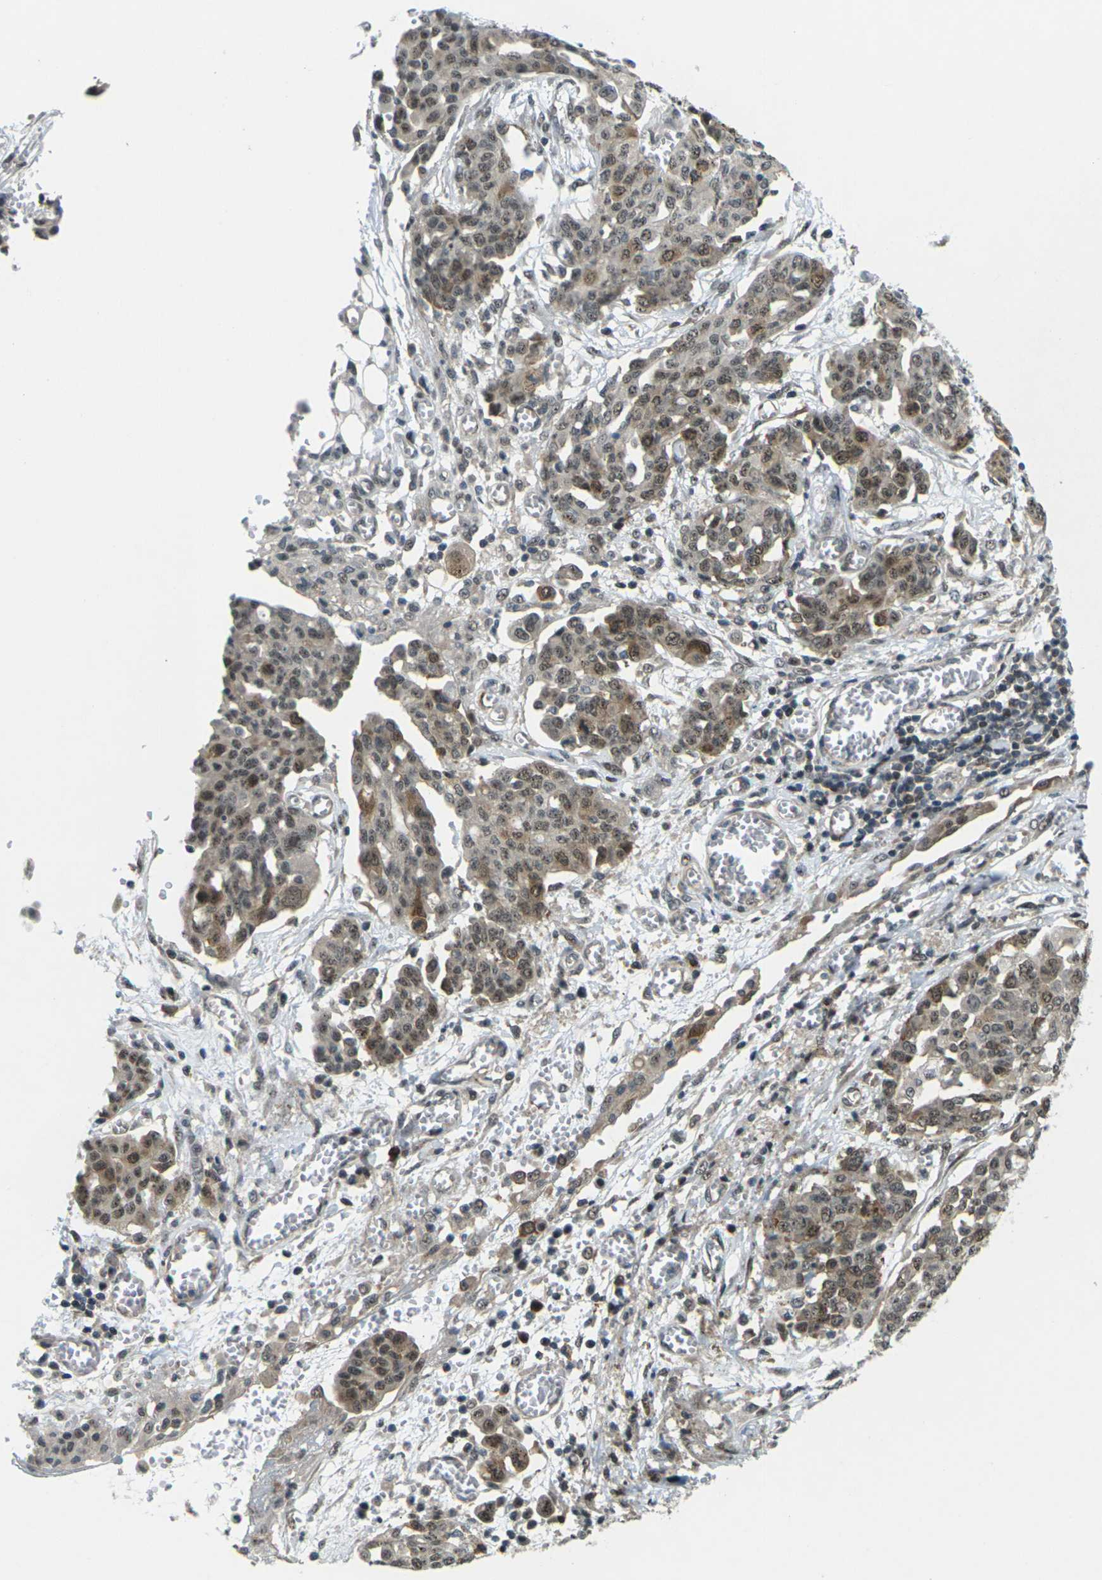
{"staining": {"intensity": "moderate", "quantity": ">75%", "location": "cytoplasmic/membranous,nuclear"}, "tissue": "ovarian cancer", "cell_type": "Tumor cells", "image_type": "cancer", "snomed": [{"axis": "morphology", "description": "Cystadenocarcinoma, serous, NOS"}, {"axis": "topography", "description": "Soft tissue"}, {"axis": "topography", "description": "Ovary"}], "caption": "The photomicrograph reveals staining of ovarian cancer, revealing moderate cytoplasmic/membranous and nuclear protein staining (brown color) within tumor cells. (IHC, brightfield microscopy, high magnification).", "gene": "UBE2S", "patient": {"sex": "female", "age": 57}}